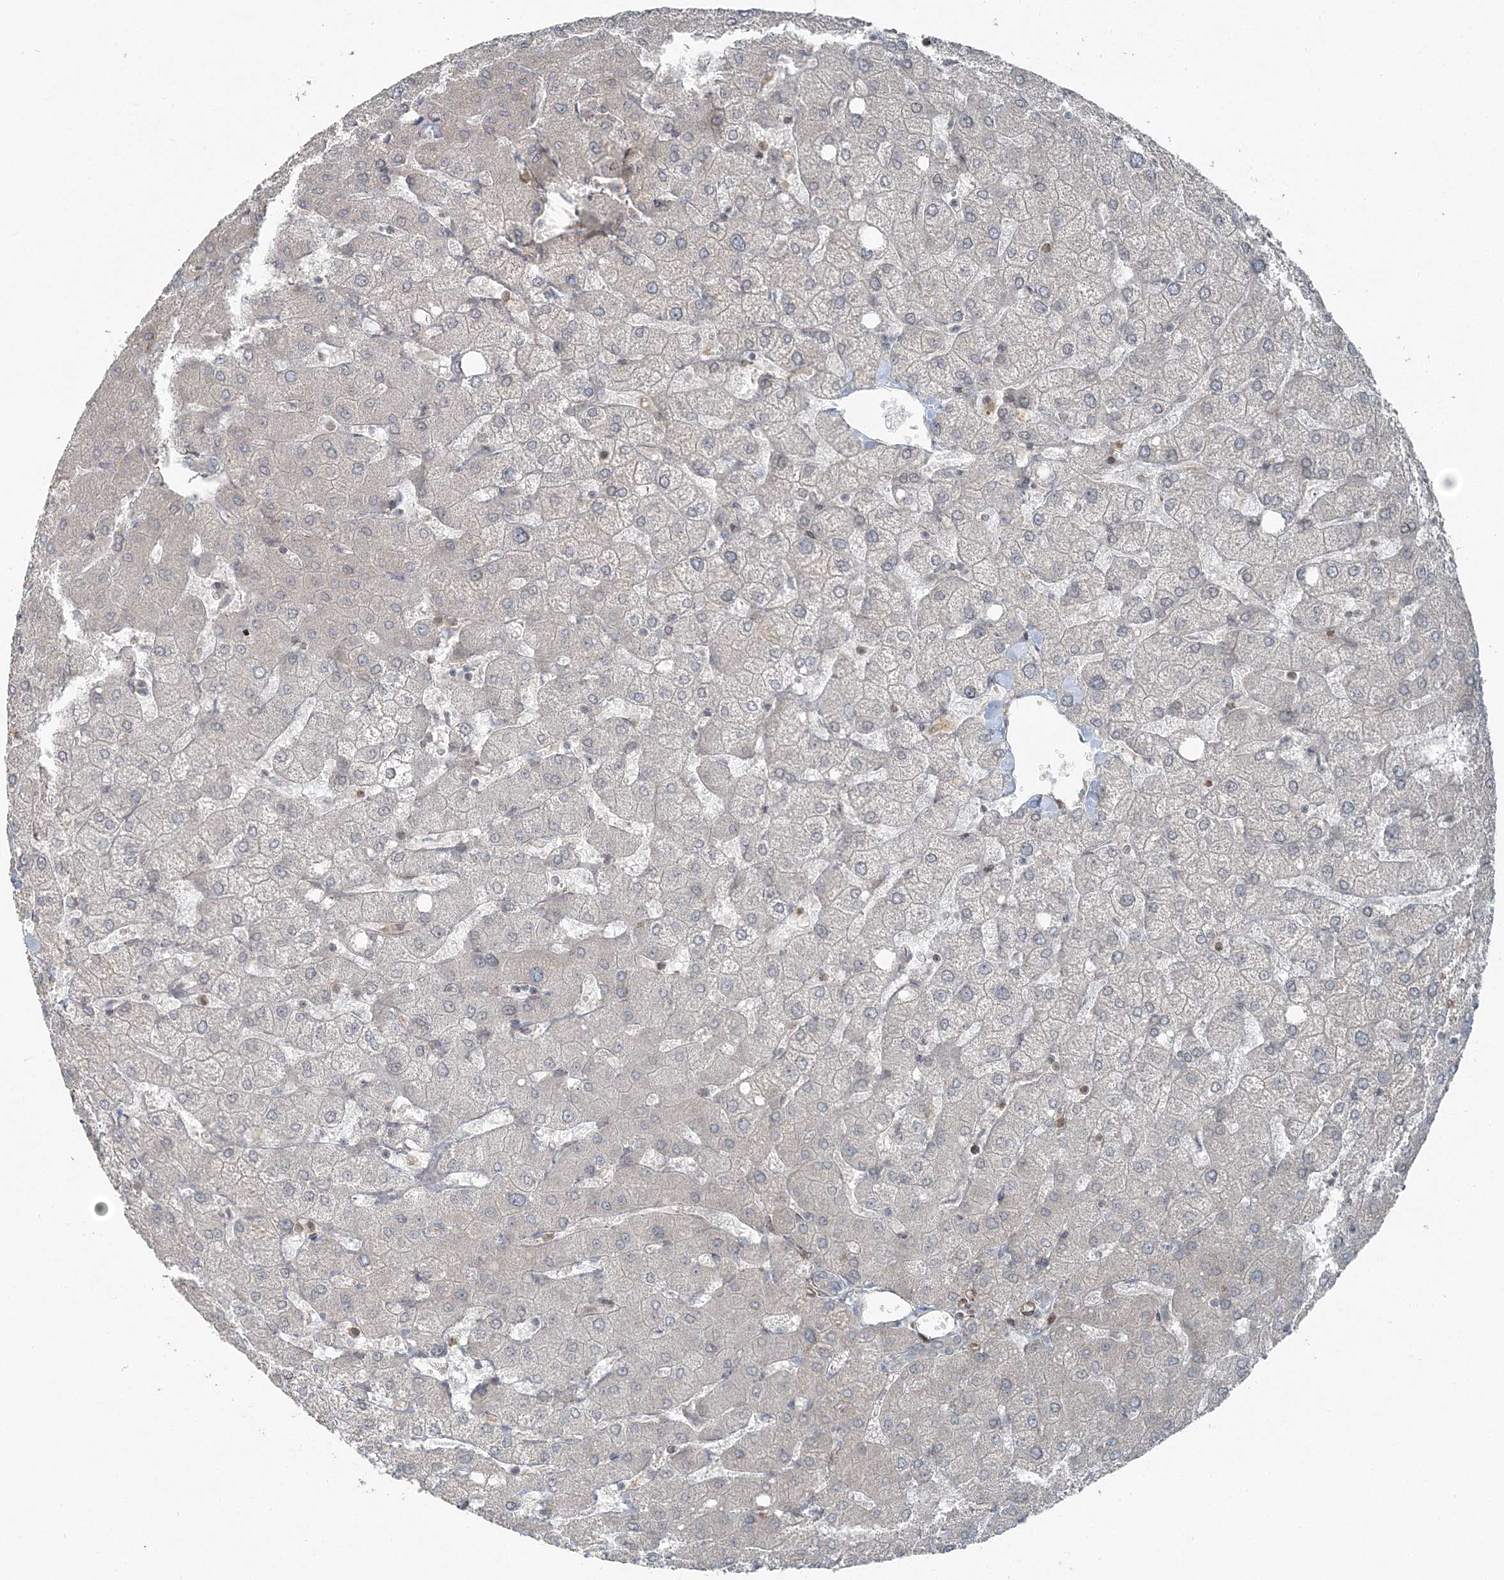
{"staining": {"intensity": "negative", "quantity": "none", "location": "none"}, "tissue": "liver", "cell_type": "Cholangiocytes", "image_type": "normal", "snomed": [{"axis": "morphology", "description": "Normal tissue, NOS"}, {"axis": "topography", "description": "Liver"}], "caption": "A high-resolution photomicrograph shows IHC staining of benign liver, which reveals no significant staining in cholangiocytes. Brightfield microscopy of immunohistochemistry (IHC) stained with DAB (3,3'-diaminobenzidine) (brown) and hematoxylin (blue), captured at high magnification.", "gene": "FBXL17", "patient": {"sex": "female", "age": 54}}